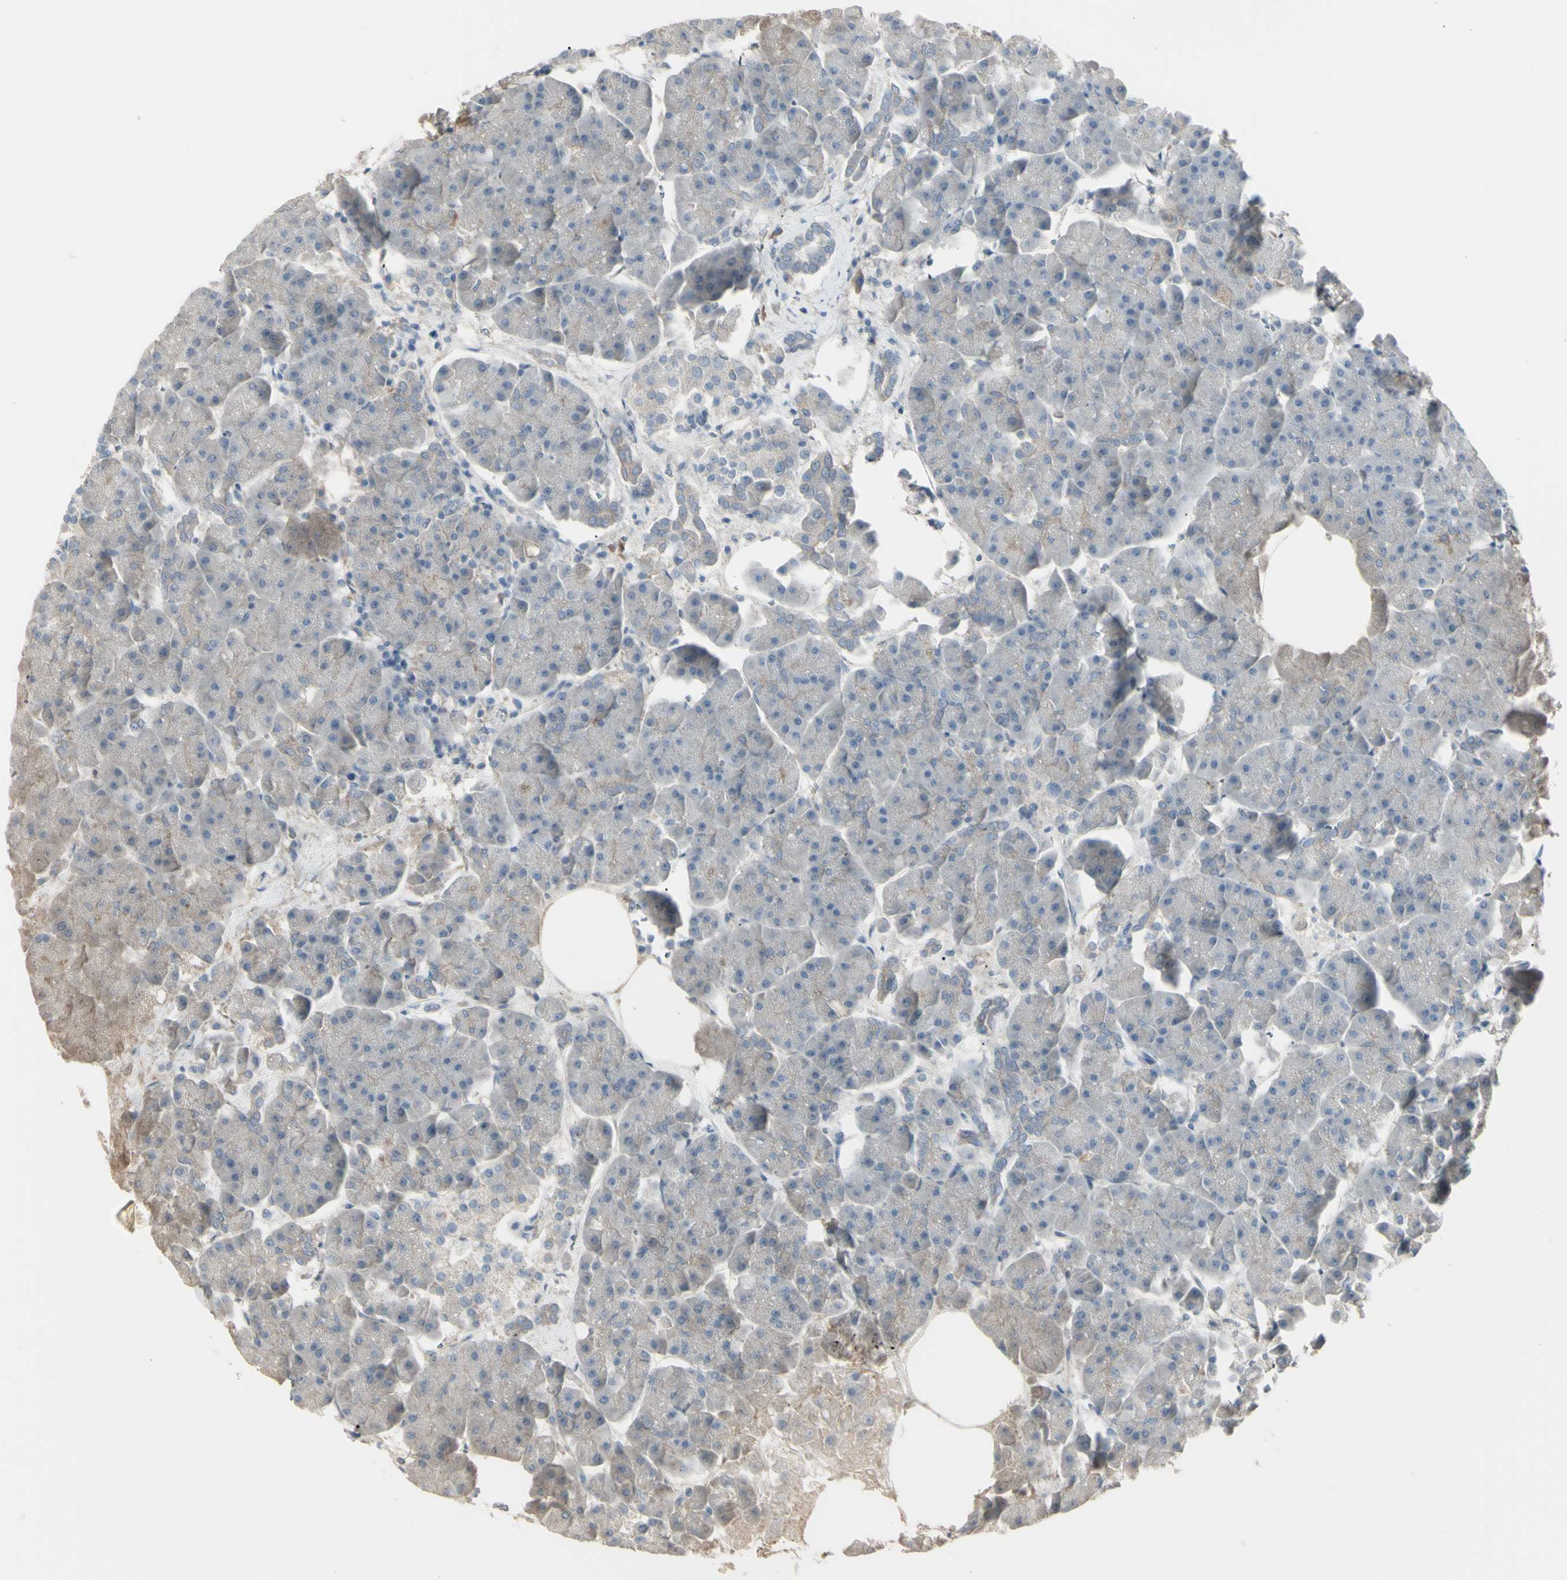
{"staining": {"intensity": "weak", "quantity": "25%-75%", "location": "cytoplasmic/membranous"}, "tissue": "pancreas", "cell_type": "Exocrine glandular cells", "image_type": "normal", "snomed": [{"axis": "morphology", "description": "Normal tissue, NOS"}, {"axis": "topography", "description": "Pancreas"}], "caption": "Immunohistochemical staining of normal human pancreas displays 25%-75% levels of weak cytoplasmic/membranous protein expression in approximately 25%-75% of exocrine glandular cells.", "gene": "CD276", "patient": {"sex": "female", "age": 70}}